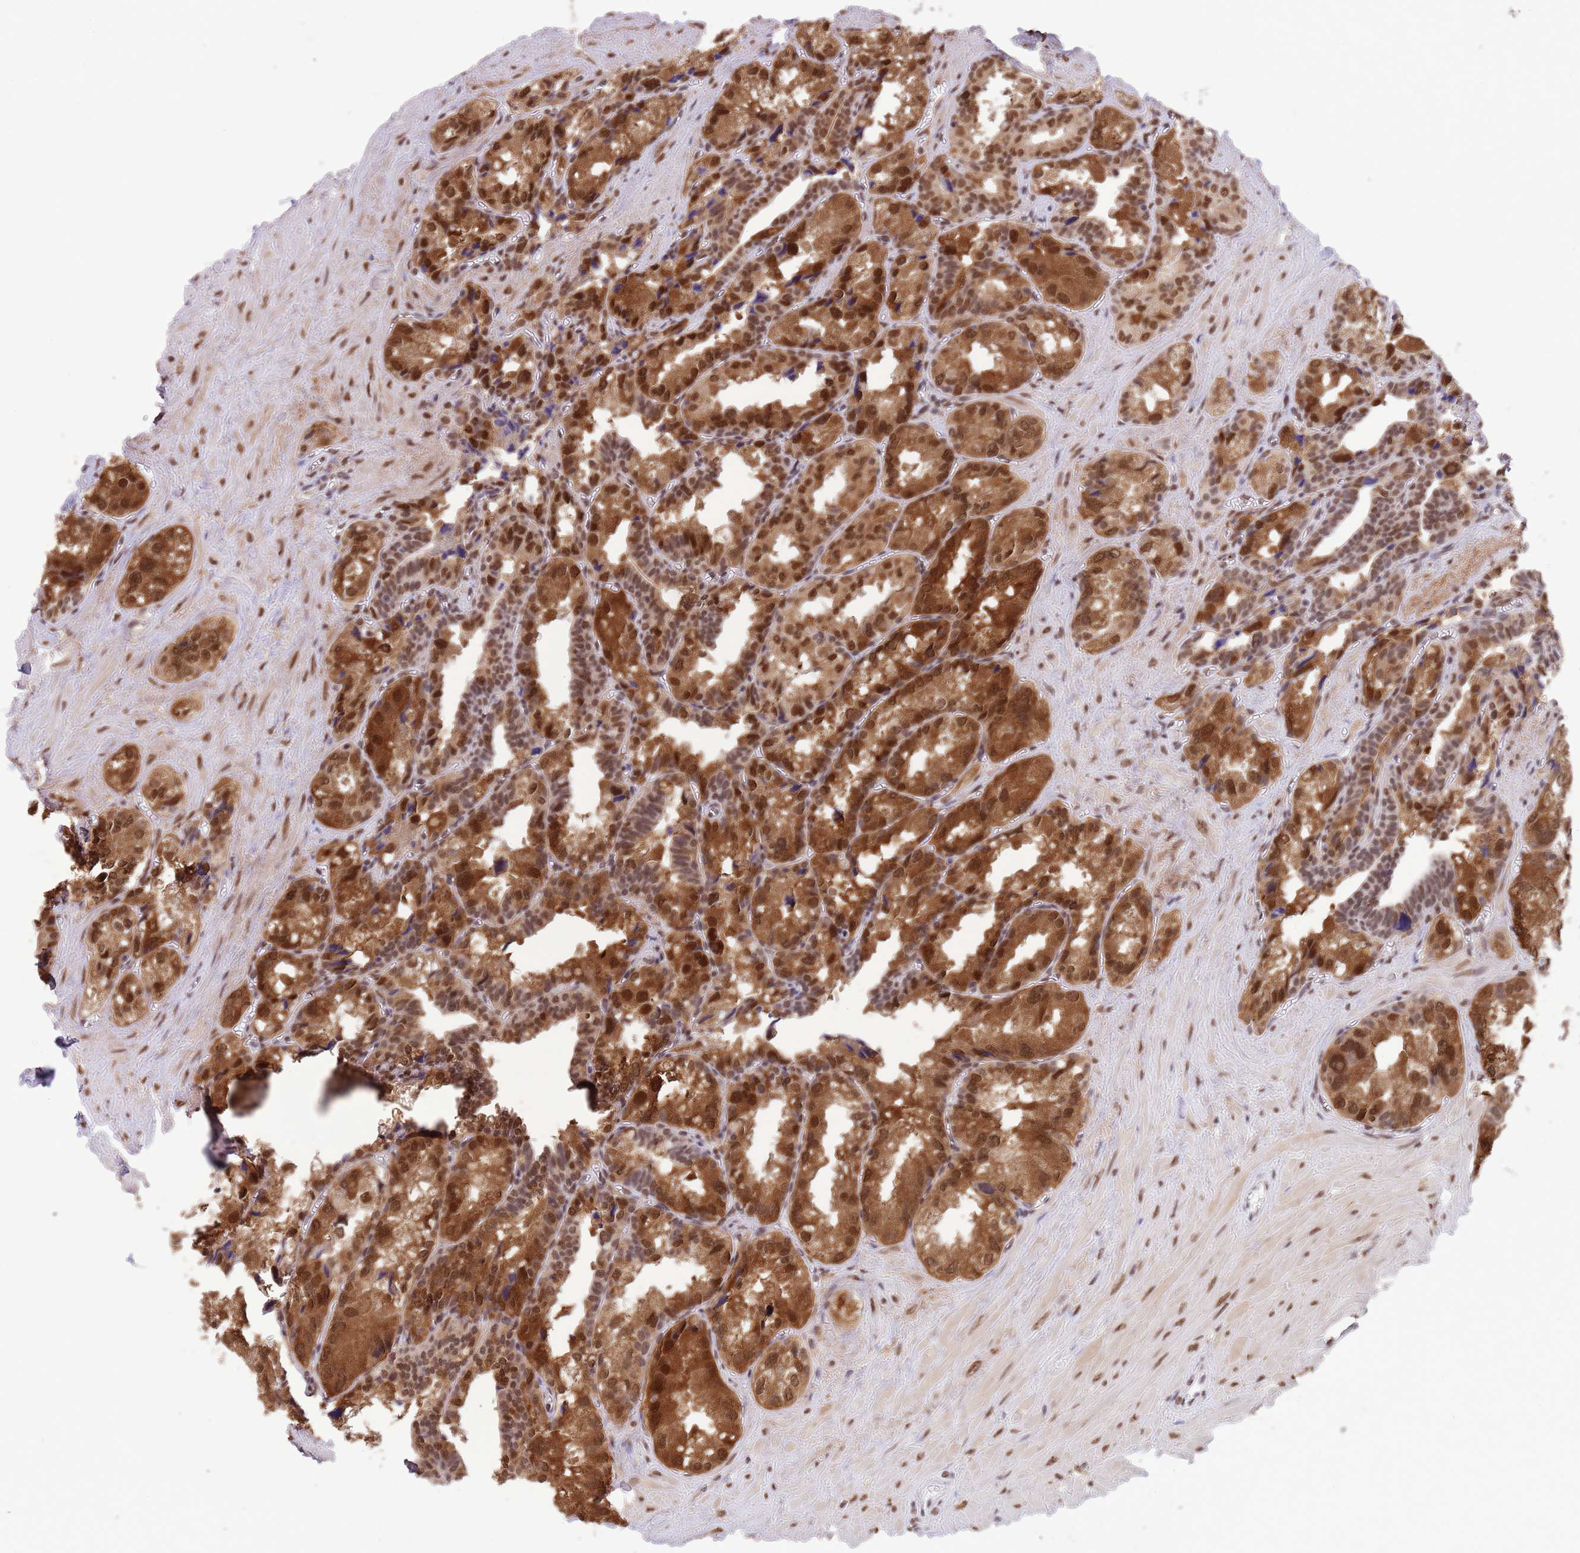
{"staining": {"intensity": "strong", "quantity": ">75%", "location": "cytoplasmic/membranous,nuclear"}, "tissue": "seminal vesicle", "cell_type": "Glandular cells", "image_type": "normal", "snomed": [{"axis": "morphology", "description": "Normal tissue, NOS"}, {"axis": "topography", "description": "Seminal veicle"}], "caption": "This image demonstrates immunohistochemistry (IHC) staining of normal human seminal vesicle, with high strong cytoplasmic/membranous,nuclear staining in about >75% of glandular cells.", "gene": "TRIM32", "patient": {"sex": "male", "age": 68}}